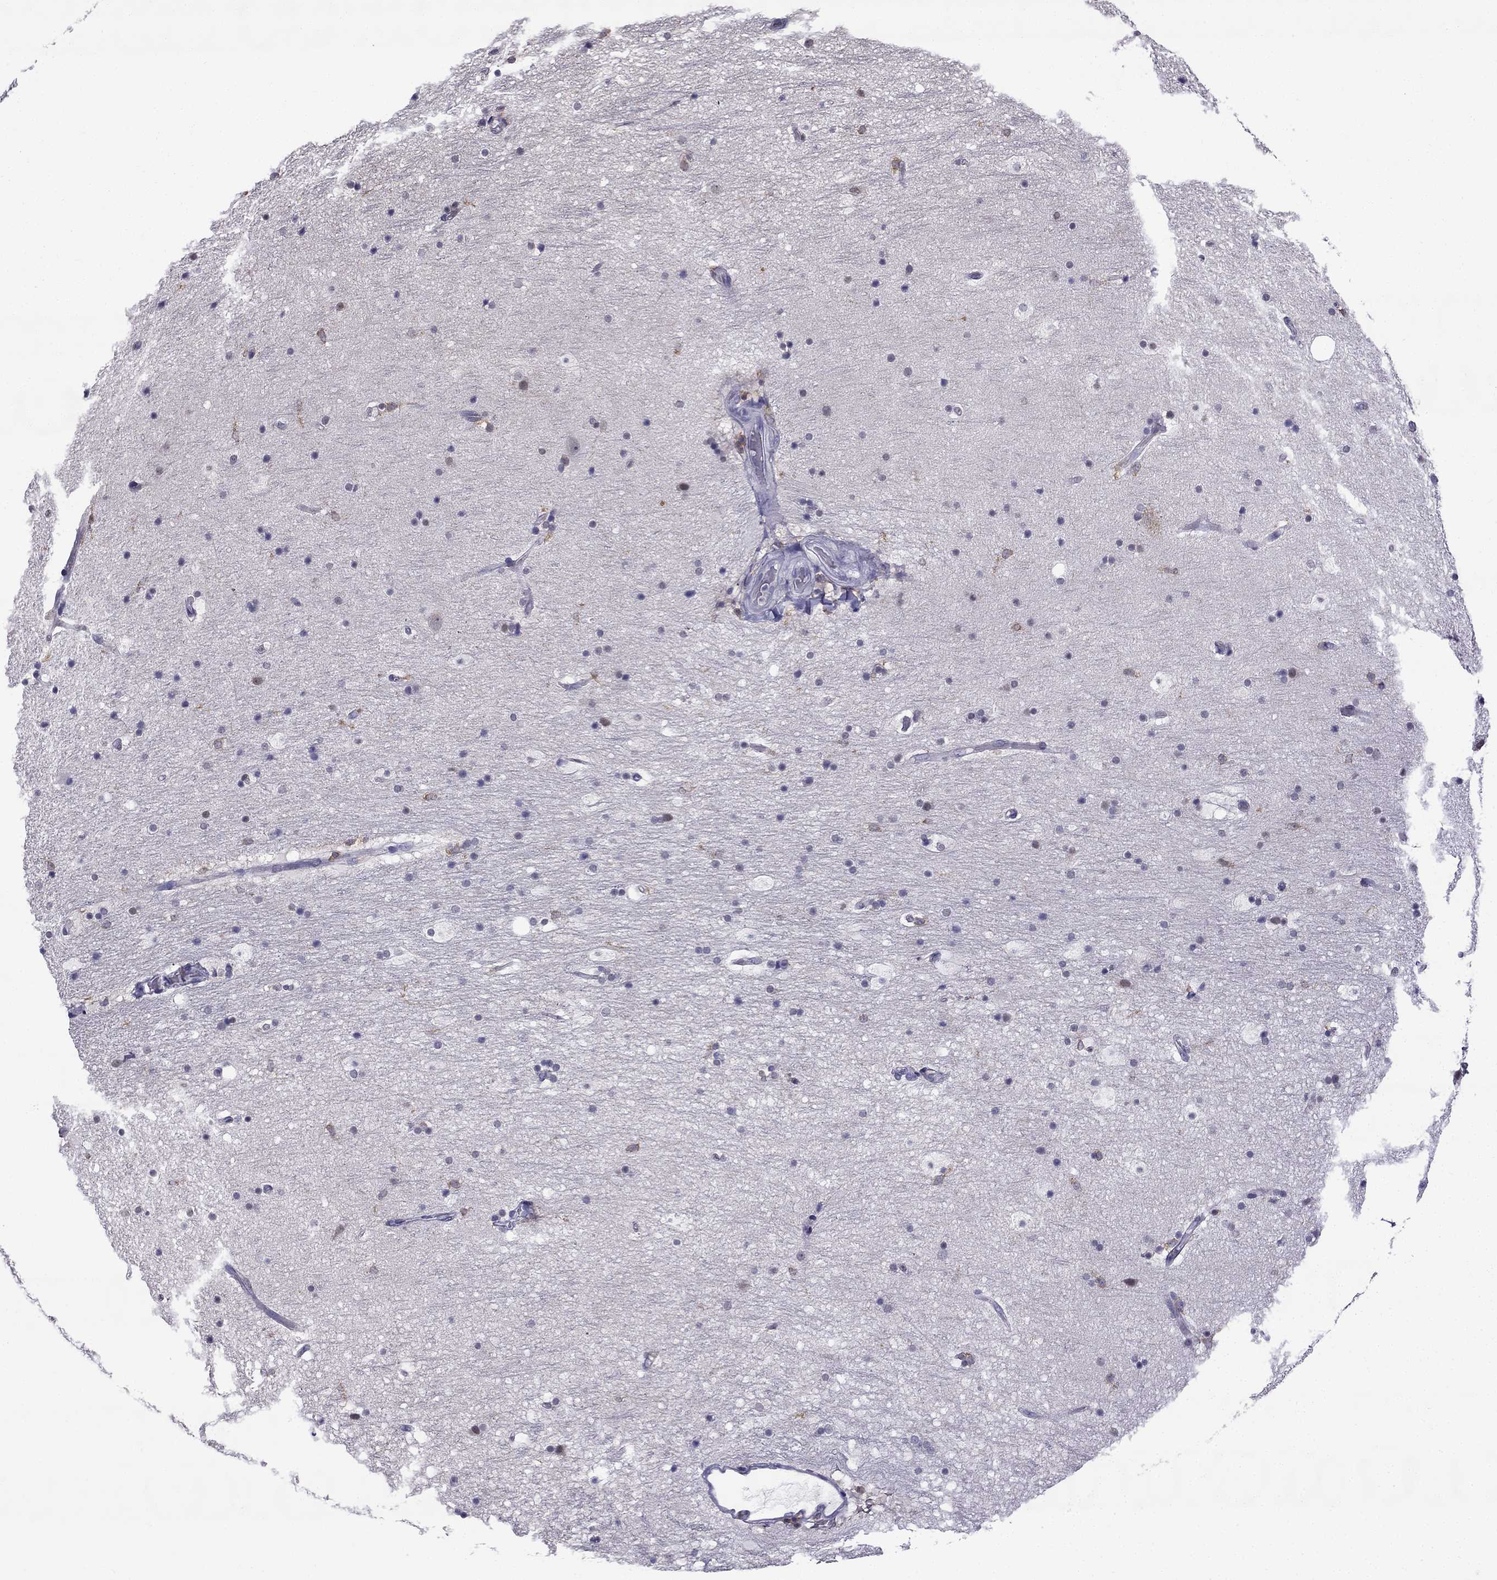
{"staining": {"intensity": "moderate", "quantity": "<25%", "location": "cytoplasmic/membranous"}, "tissue": "hippocampus", "cell_type": "Glial cells", "image_type": "normal", "snomed": [{"axis": "morphology", "description": "Normal tissue, NOS"}, {"axis": "topography", "description": "Hippocampus"}], "caption": "An image of human hippocampus stained for a protein reveals moderate cytoplasmic/membranous brown staining in glial cells.", "gene": "CCK", "patient": {"sex": "male", "age": 51}}